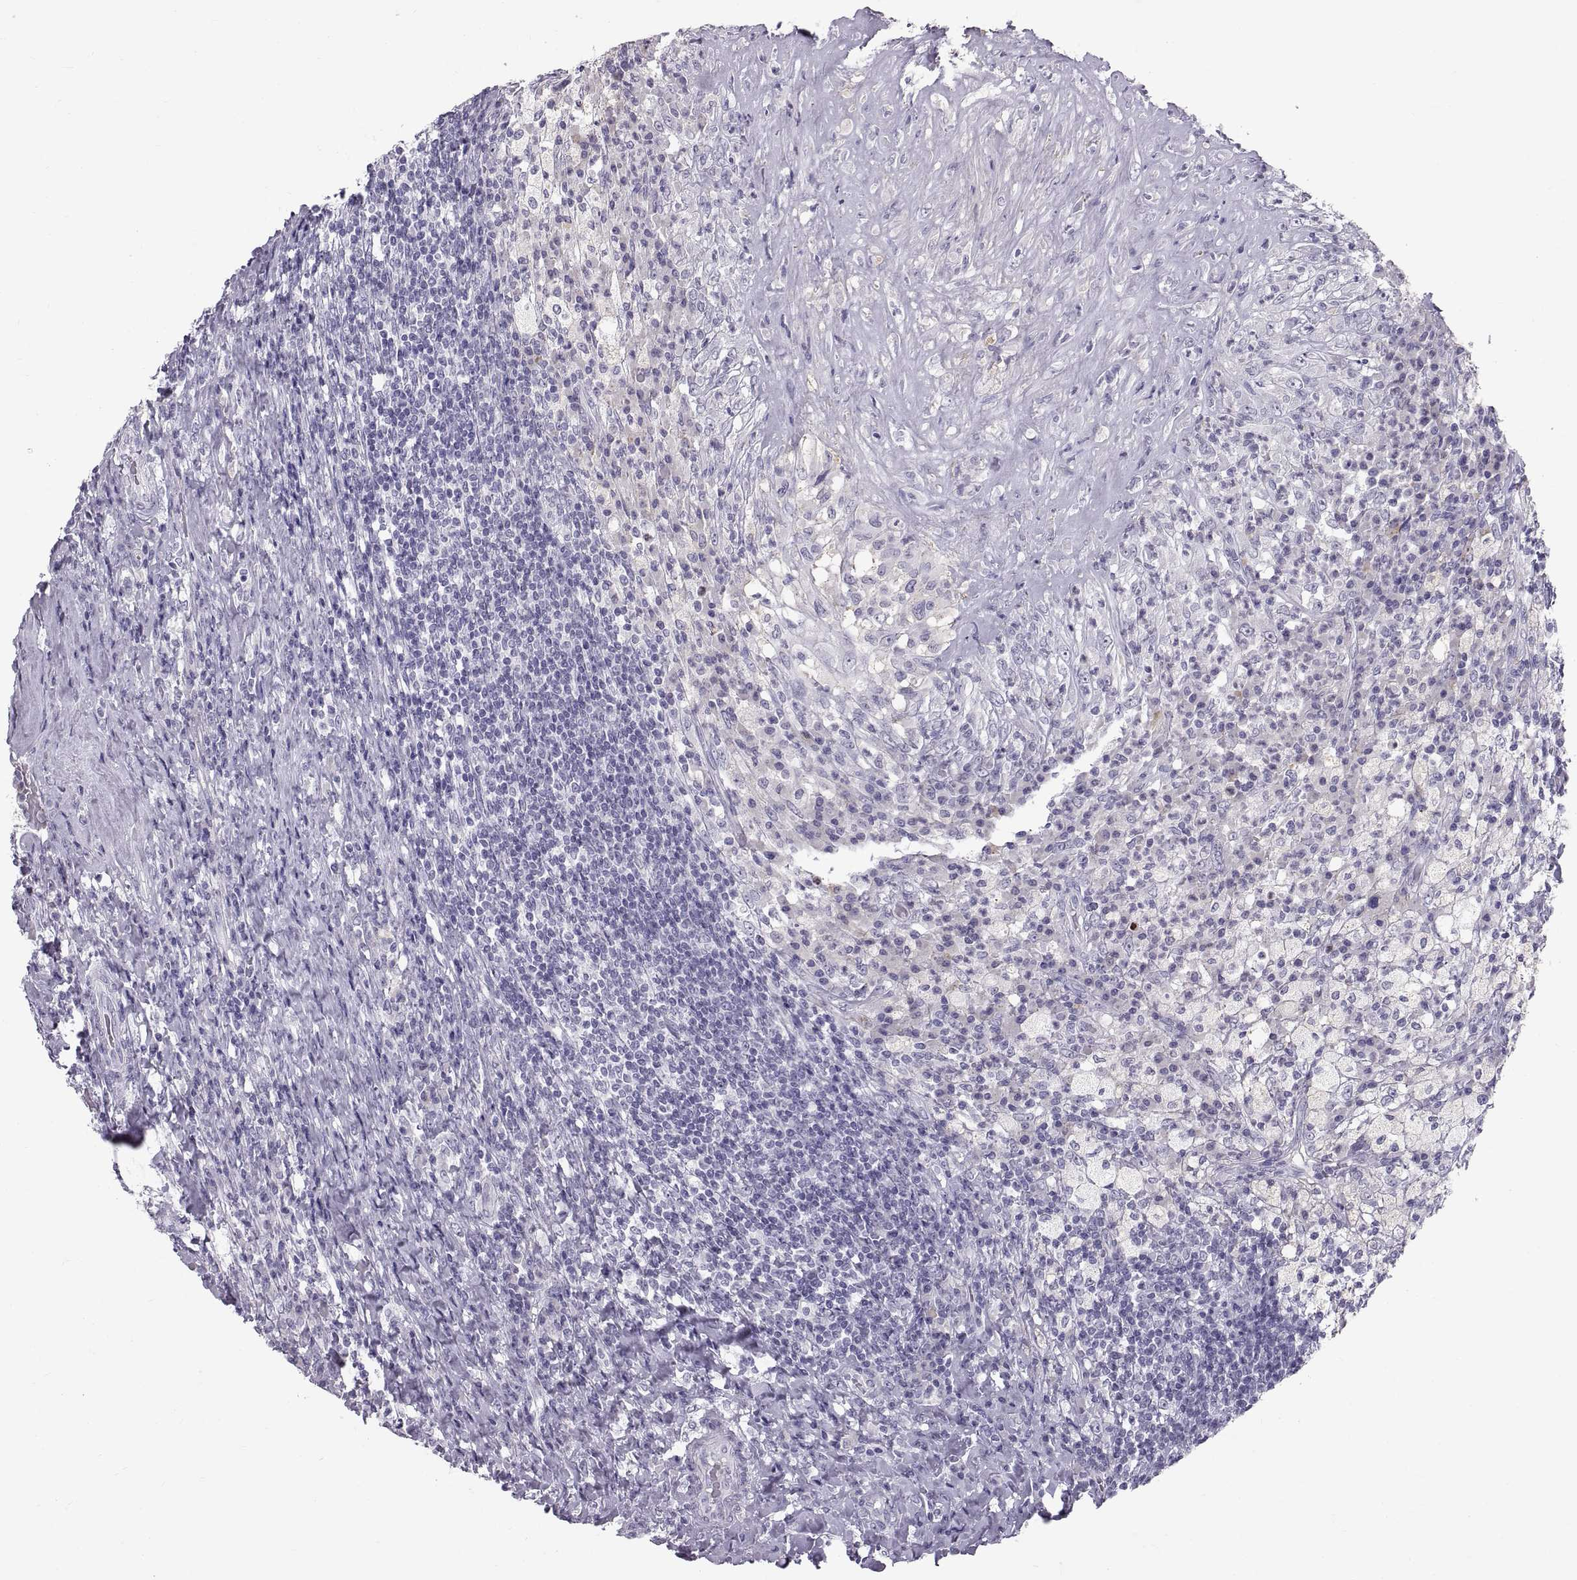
{"staining": {"intensity": "negative", "quantity": "none", "location": "none"}, "tissue": "testis cancer", "cell_type": "Tumor cells", "image_type": "cancer", "snomed": [{"axis": "morphology", "description": "Necrosis, NOS"}, {"axis": "morphology", "description": "Carcinoma, Embryonal, NOS"}, {"axis": "topography", "description": "Testis"}], "caption": "High power microscopy image of an immunohistochemistry (IHC) micrograph of testis cancer, revealing no significant staining in tumor cells.", "gene": "SPACDR", "patient": {"sex": "male", "age": 19}}